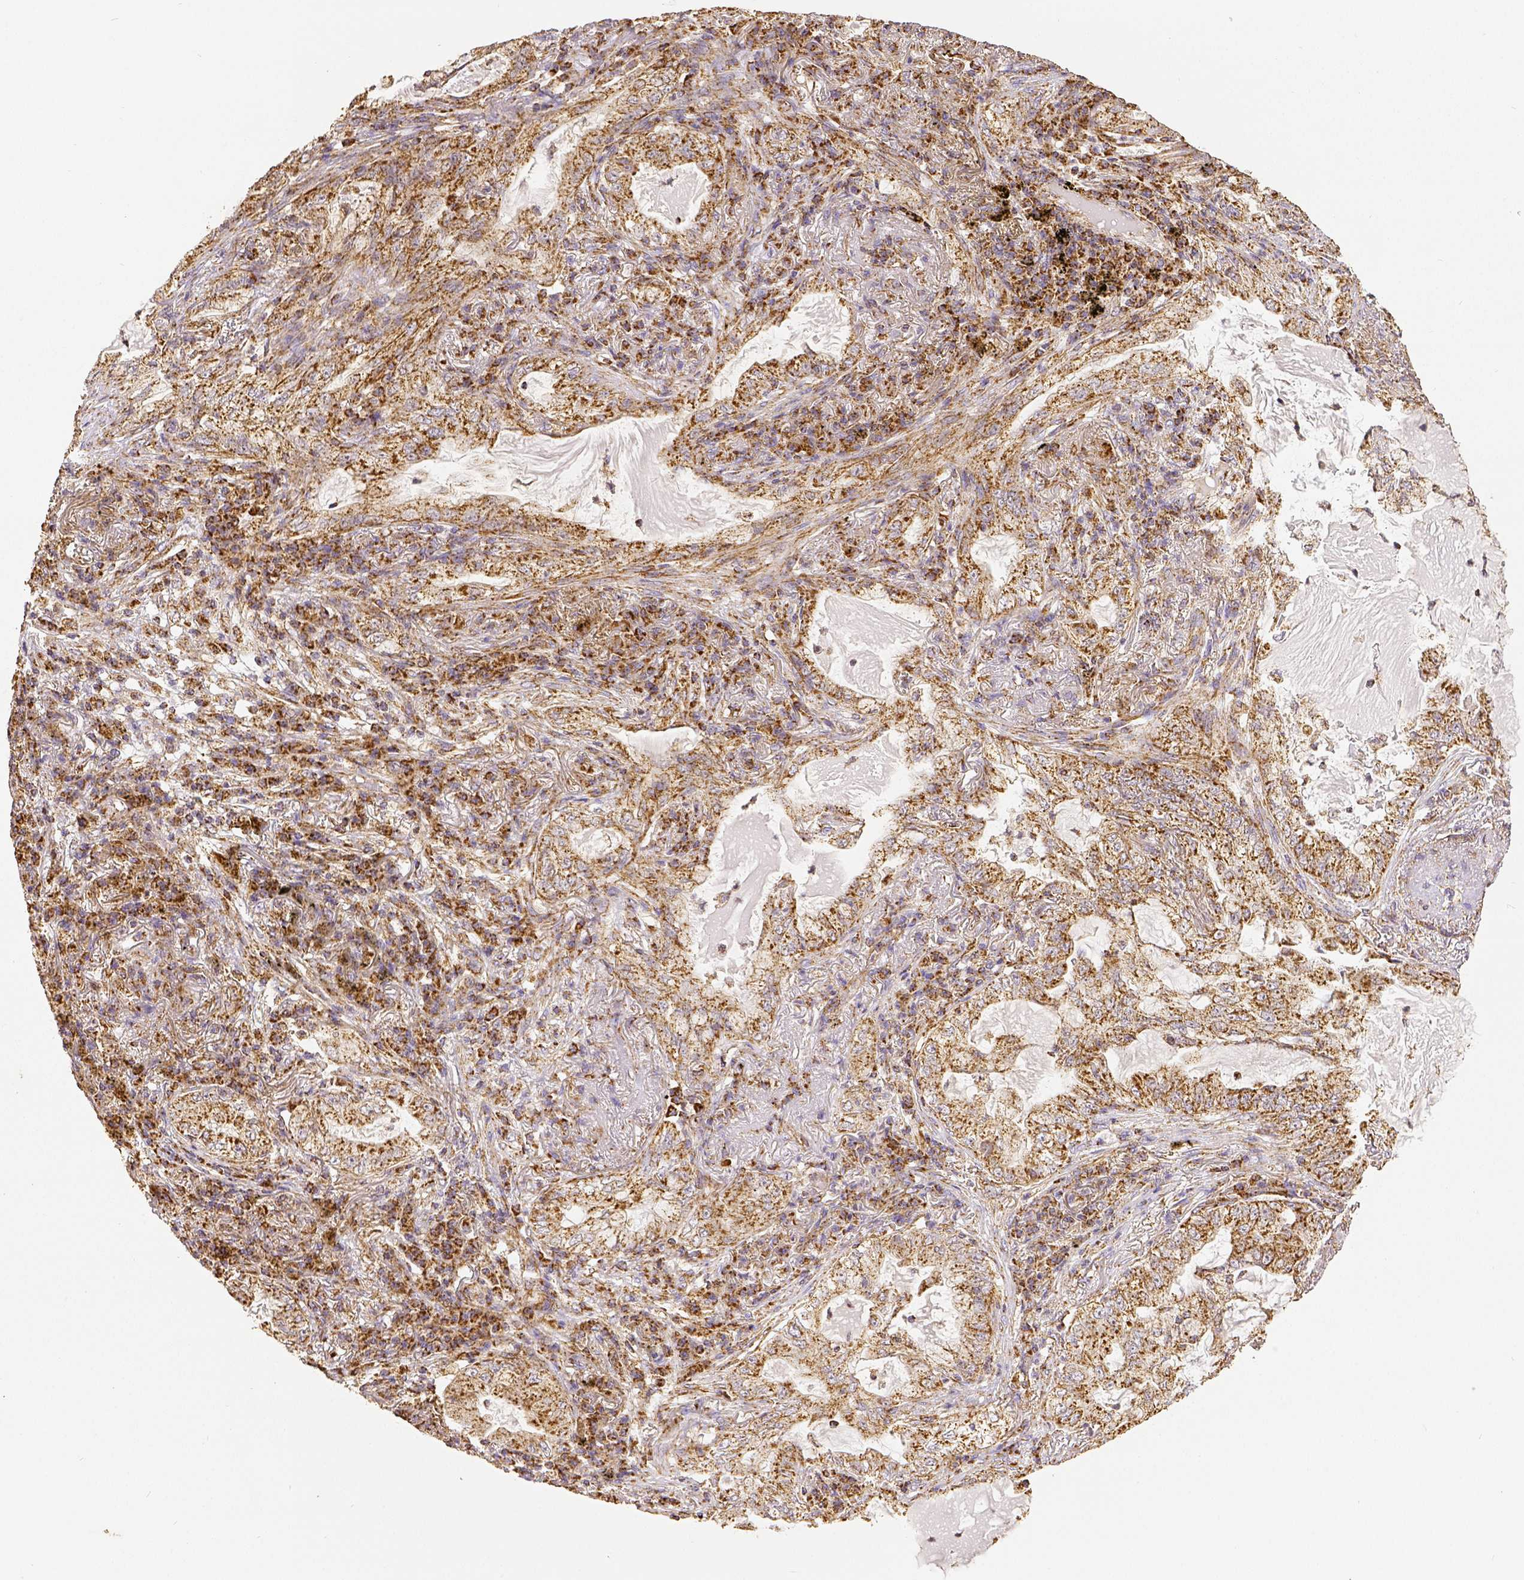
{"staining": {"intensity": "weak", "quantity": ">75%", "location": "cytoplasmic/membranous"}, "tissue": "lung cancer", "cell_type": "Tumor cells", "image_type": "cancer", "snomed": [{"axis": "morphology", "description": "Adenocarcinoma, NOS"}, {"axis": "topography", "description": "Lung"}], "caption": "Approximately >75% of tumor cells in human lung cancer (adenocarcinoma) exhibit weak cytoplasmic/membranous protein staining as visualized by brown immunohistochemical staining.", "gene": "SDHB", "patient": {"sex": "female", "age": 73}}